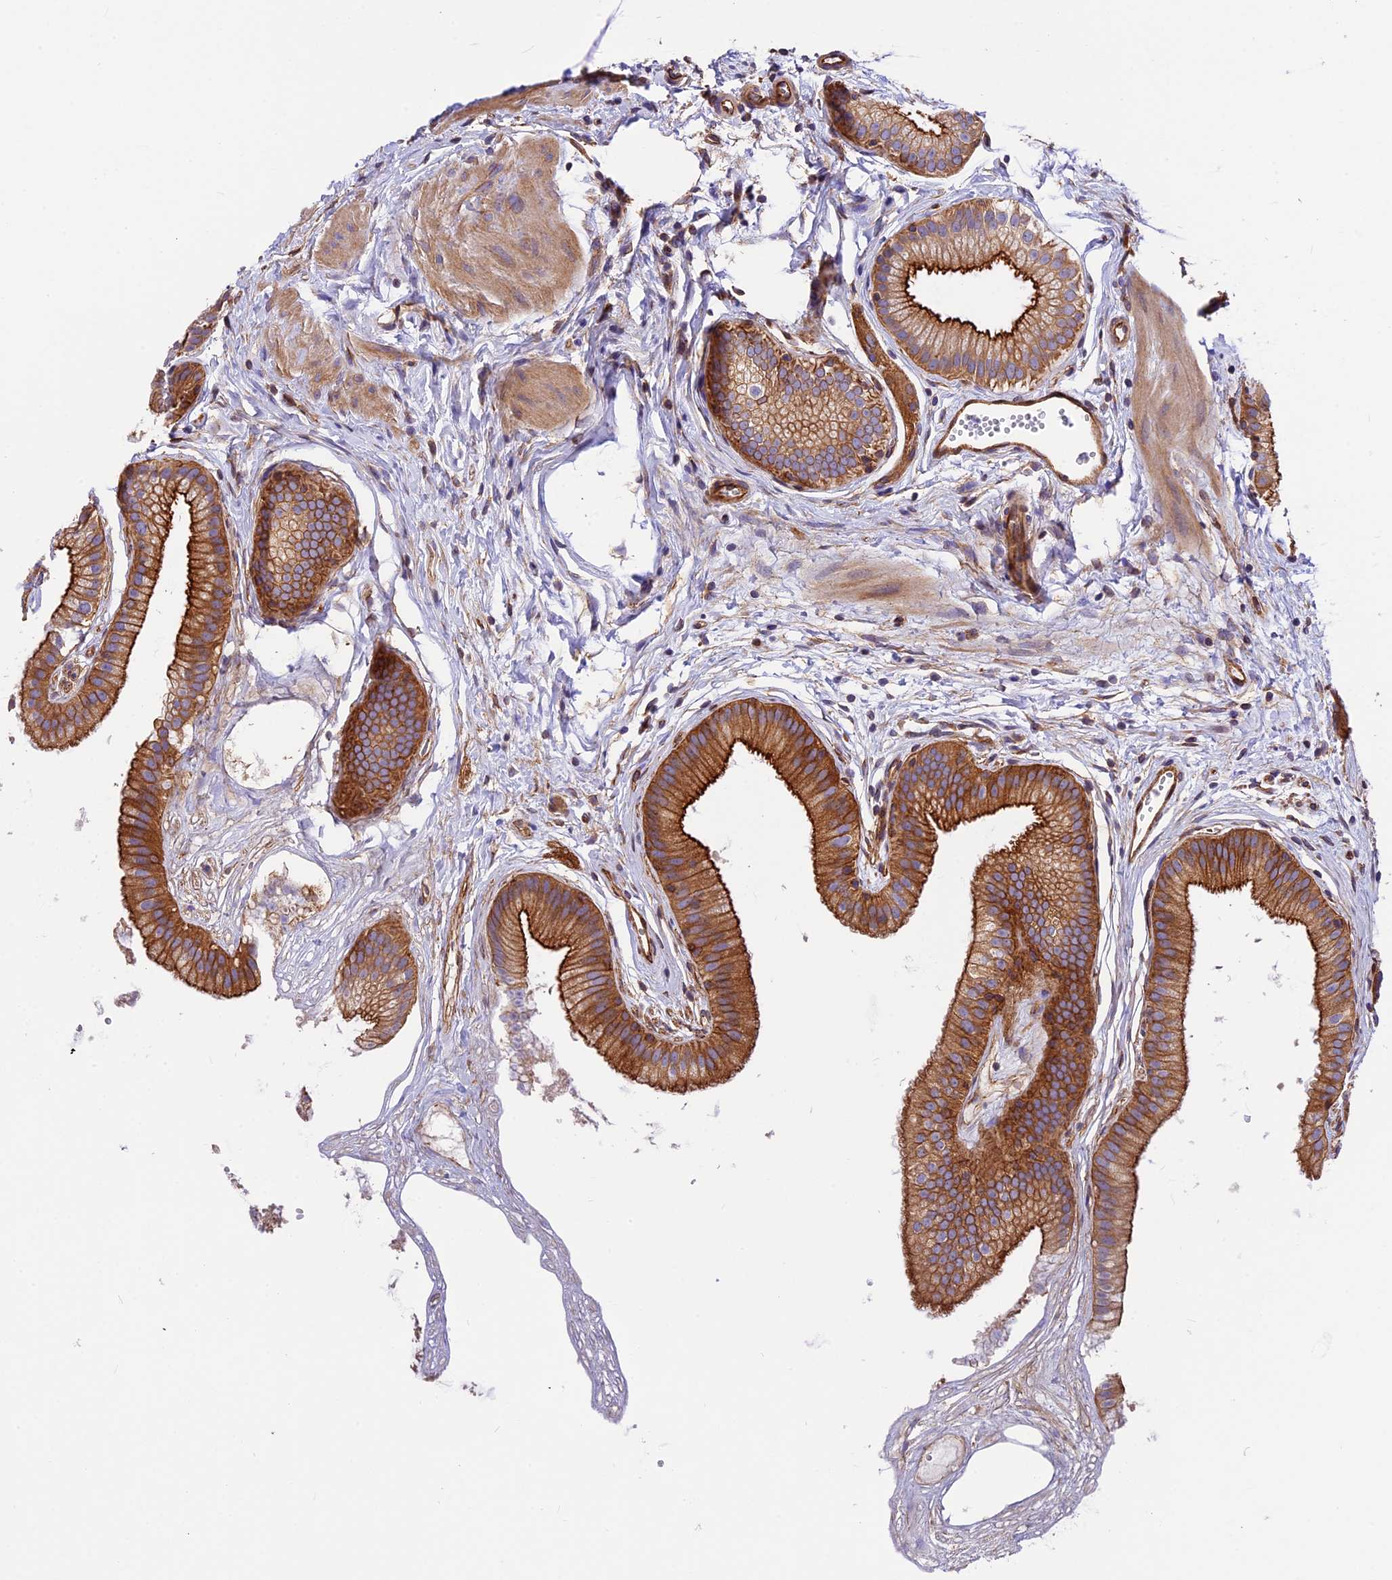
{"staining": {"intensity": "strong", "quantity": ">75%", "location": "cytoplasmic/membranous"}, "tissue": "gallbladder", "cell_type": "Glandular cells", "image_type": "normal", "snomed": [{"axis": "morphology", "description": "Normal tissue, NOS"}, {"axis": "topography", "description": "Gallbladder"}], "caption": "Protein staining by IHC displays strong cytoplasmic/membranous staining in approximately >75% of glandular cells in benign gallbladder. The protein is shown in brown color, while the nuclei are stained blue.", "gene": "MED20", "patient": {"sex": "female", "age": 54}}